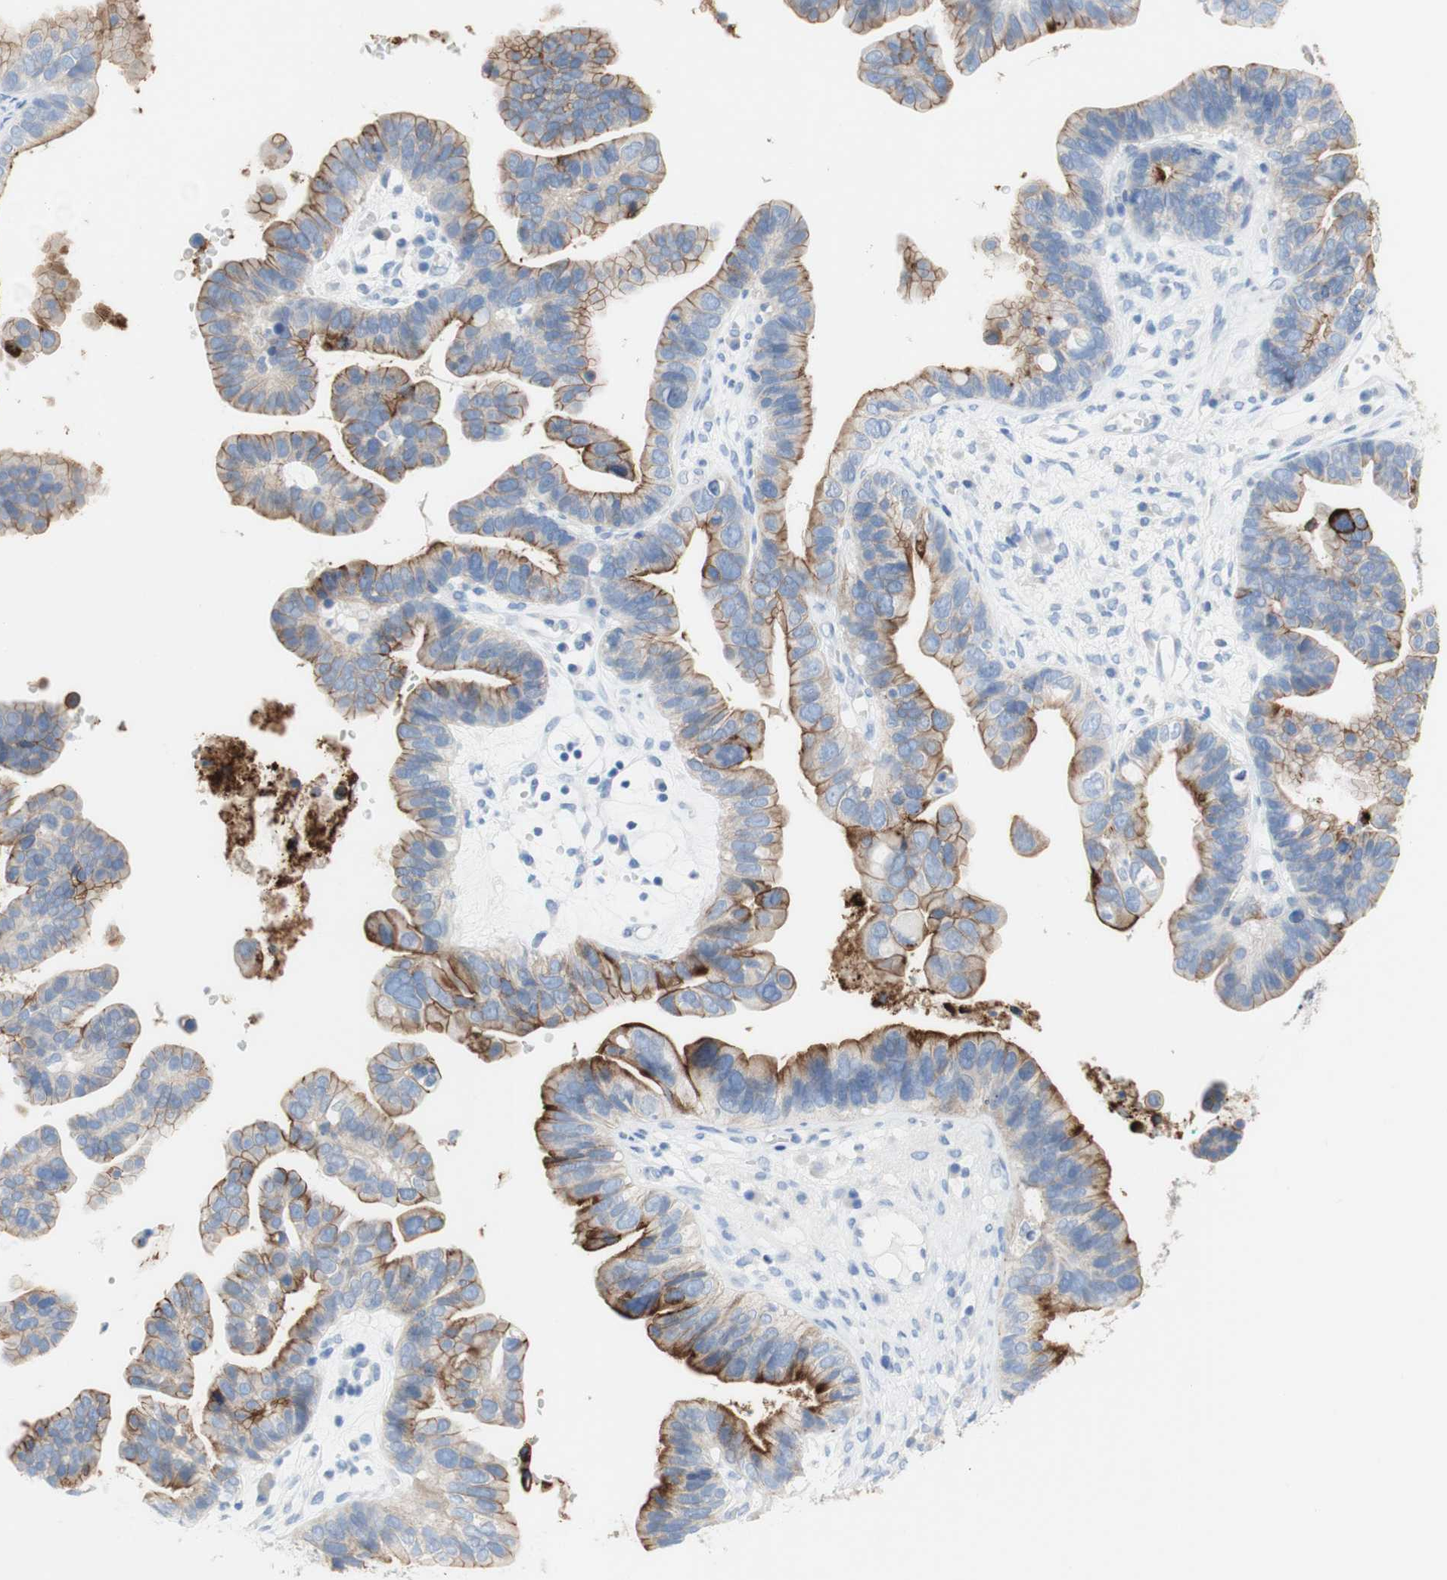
{"staining": {"intensity": "moderate", "quantity": ">75%", "location": "cytoplasmic/membranous"}, "tissue": "ovarian cancer", "cell_type": "Tumor cells", "image_type": "cancer", "snomed": [{"axis": "morphology", "description": "Cystadenocarcinoma, serous, NOS"}, {"axis": "topography", "description": "Ovary"}], "caption": "Ovarian cancer stained with immunohistochemistry exhibits moderate cytoplasmic/membranous positivity in approximately >75% of tumor cells.", "gene": "DSC2", "patient": {"sex": "female", "age": 56}}